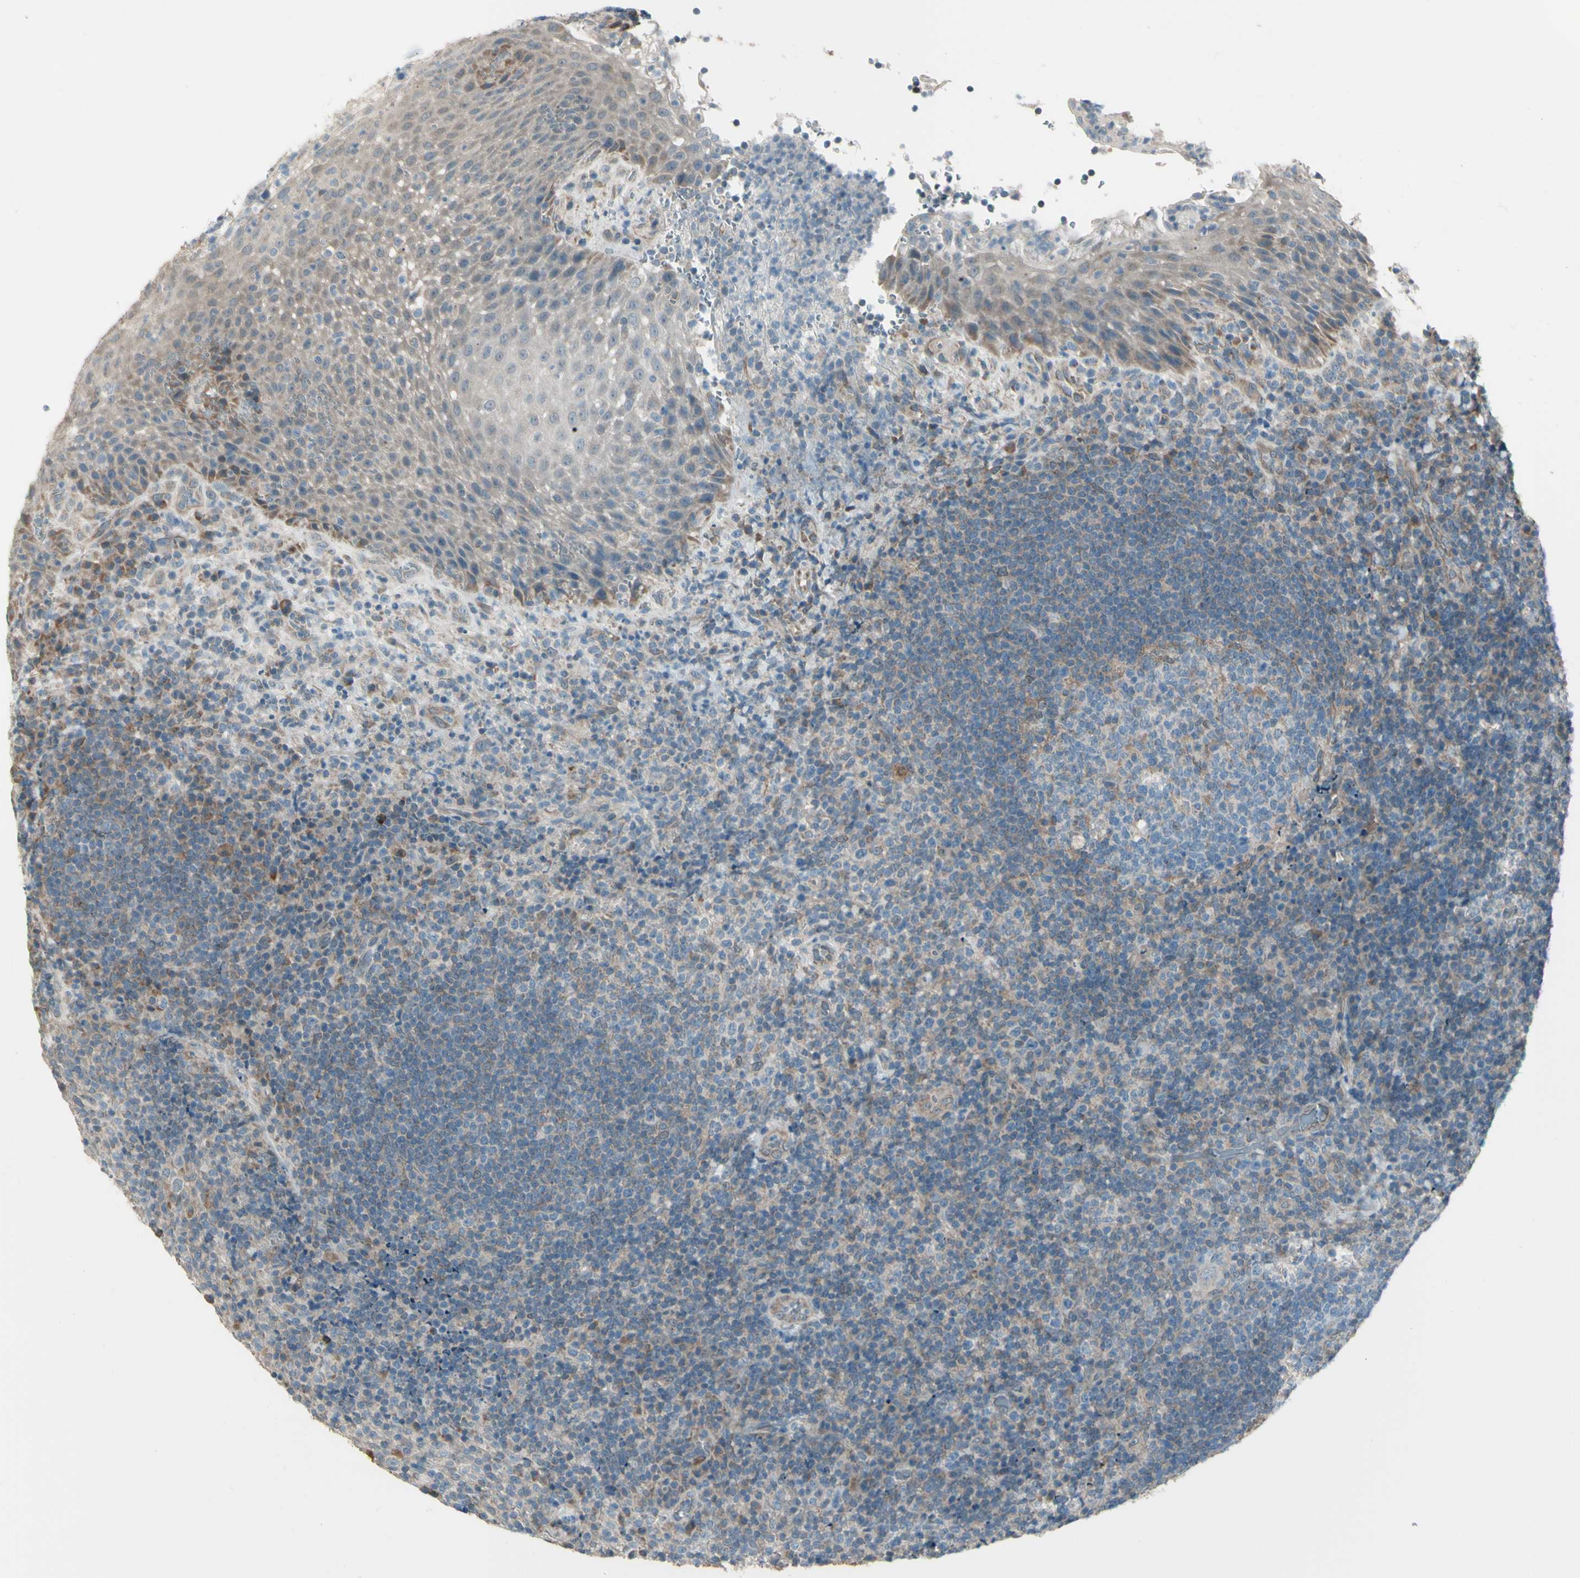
{"staining": {"intensity": "weak", "quantity": "25%-75%", "location": "cytoplasmic/membranous"}, "tissue": "lymphoma", "cell_type": "Tumor cells", "image_type": "cancer", "snomed": [{"axis": "morphology", "description": "Malignant lymphoma, non-Hodgkin's type, High grade"}, {"axis": "topography", "description": "Tonsil"}], "caption": "Protein expression analysis of human high-grade malignant lymphoma, non-Hodgkin's type reveals weak cytoplasmic/membranous staining in about 25%-75% of tumor cells.", "gene": "NAXD", "patient": {"sex": "female", "age": 36}}